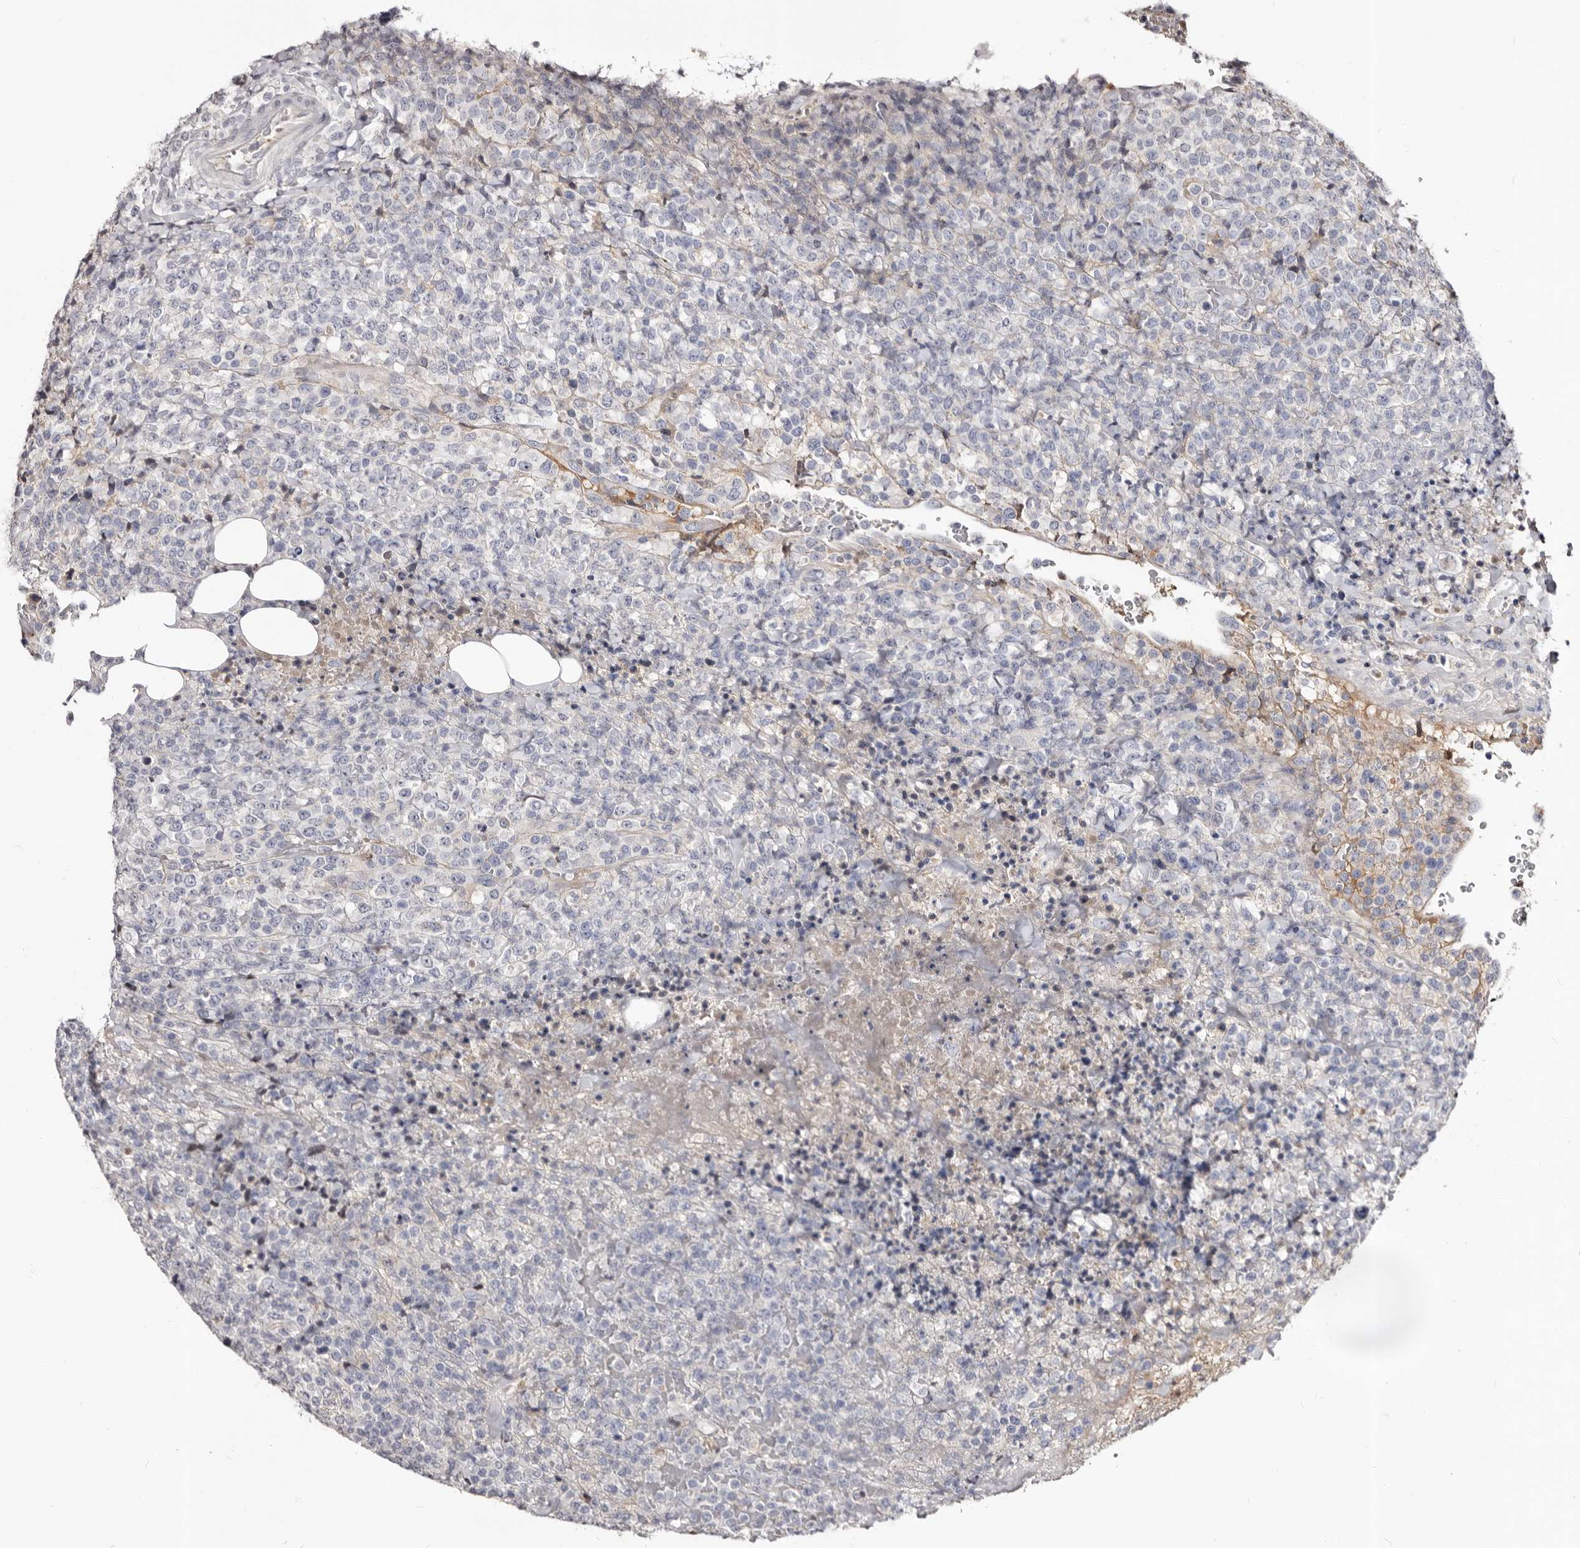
{"staining": {"intensity": "negative", "quantity": "none", "location": "none"}, "tissue": "lymphoma", "cell_type": "Tumor cells", "image_type": "cancer", "snomed": [{"axis": "morphology", "description": "Malignant lymphoma, non-Hodgkin's type, High grade"}, {"axis": "topography", "description": "Lymph node"}], "caption": "High magnification brightfield microscopy of high-grade malignant lymphoma, non-Hodgkin's type stained with DAB (brown) and counterstained with hematoxylin (blue): tumor cells show no significant staining. (Immunohistochemistry, brightfield microscopy, high magnification).", "gene": "PTAFR", "patient": {"sex": "male", "age": 13}}